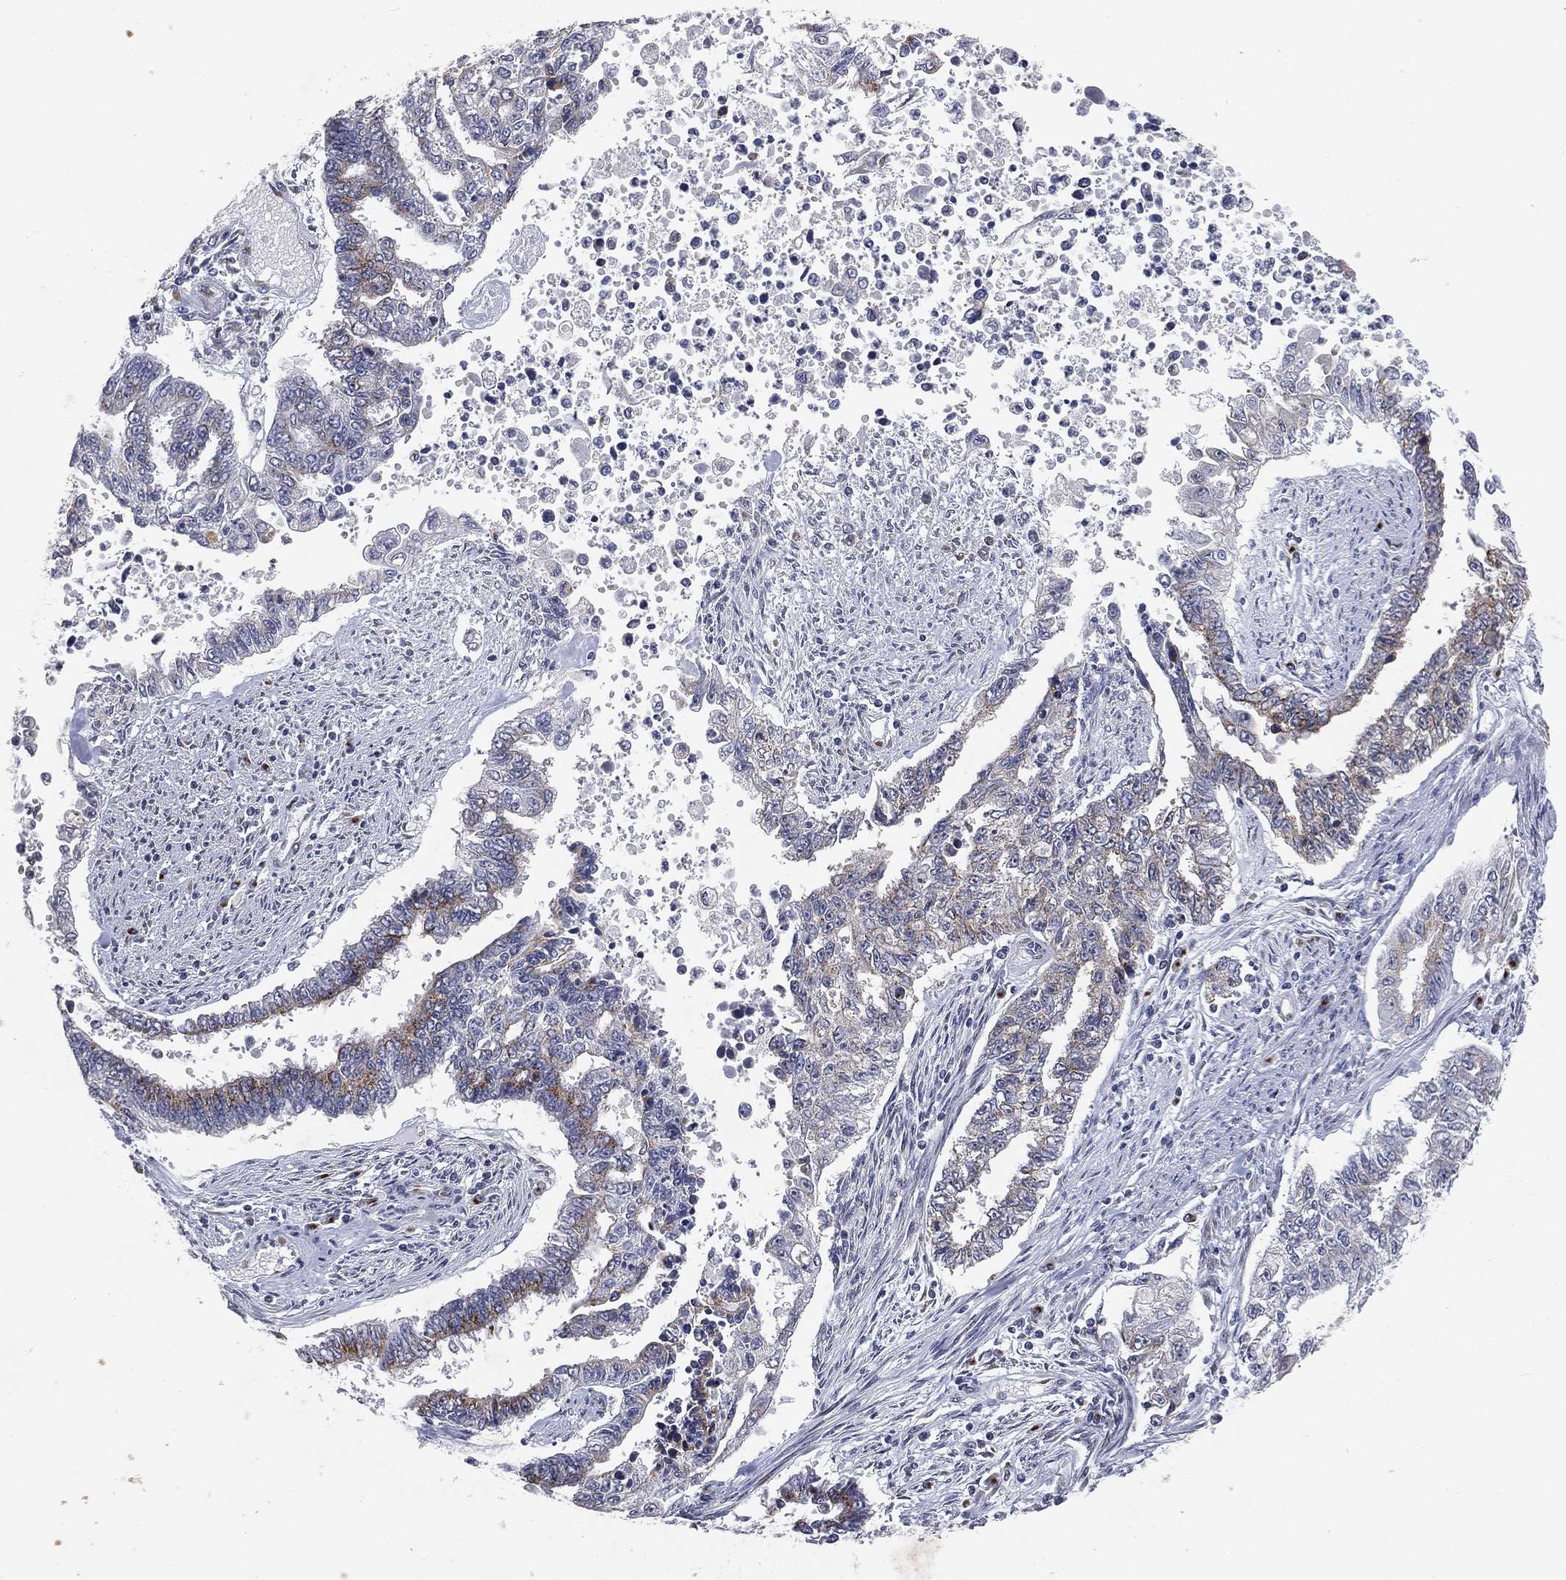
{"staining": {"intensity": "moderate", "quantity": "<25%", "location": "cytoplasmic/membranous"}, "tissue": "endometrial cancer", "cell_type": "Tumor cells", "image_type": "cancer", "snomed": [{"axis": "morphology", "description": "Adenocarcinoma, NOS"}, {"axis": "topography", "description": "Uterus"}], "caption": "Human adenocarcinoma (endometrial) stained with a brown dye shows moderate cytoplasmic/membranous positive staining in about <25% of tumor cells.", "gene": "TICAM1", "patient": {"sex": "female", "age": 59}}